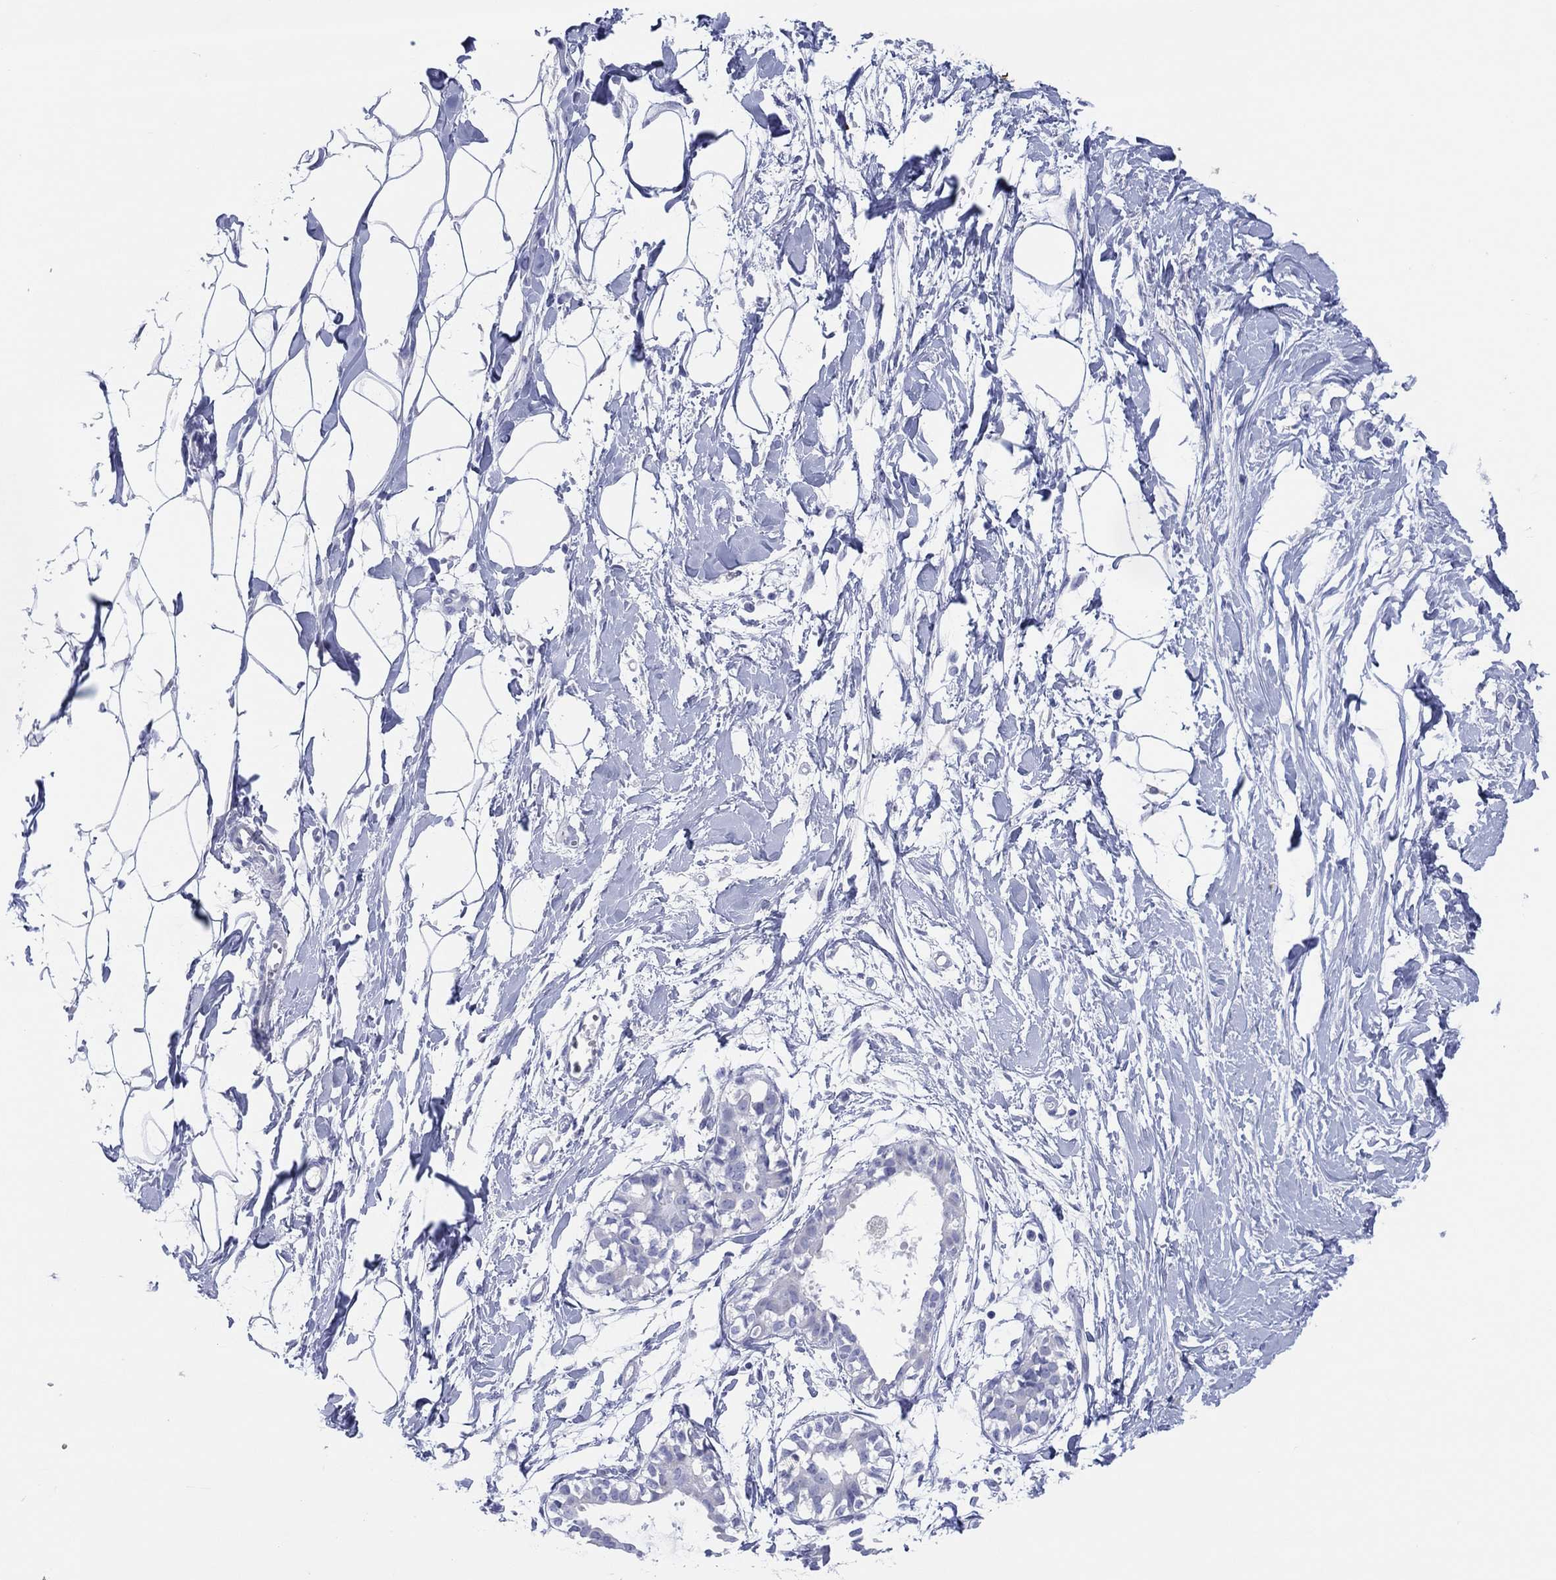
{"staining": {"intensity": "negative", "quantity": "none", "location": "none"}, "tissue": "breast", "cell_type": "Adipocytes", "image_type": "normal", "snomed": [{"axis": "morphology", "description": "Normal tissue, NOS"}, {"axis": "topography", "description": "Breast"}], "caption": "Image shows no significant protein positivity in adipocytes of benign breast.", "gene": "ERICH3", "patient": {"sex": "female", "age": 49}}